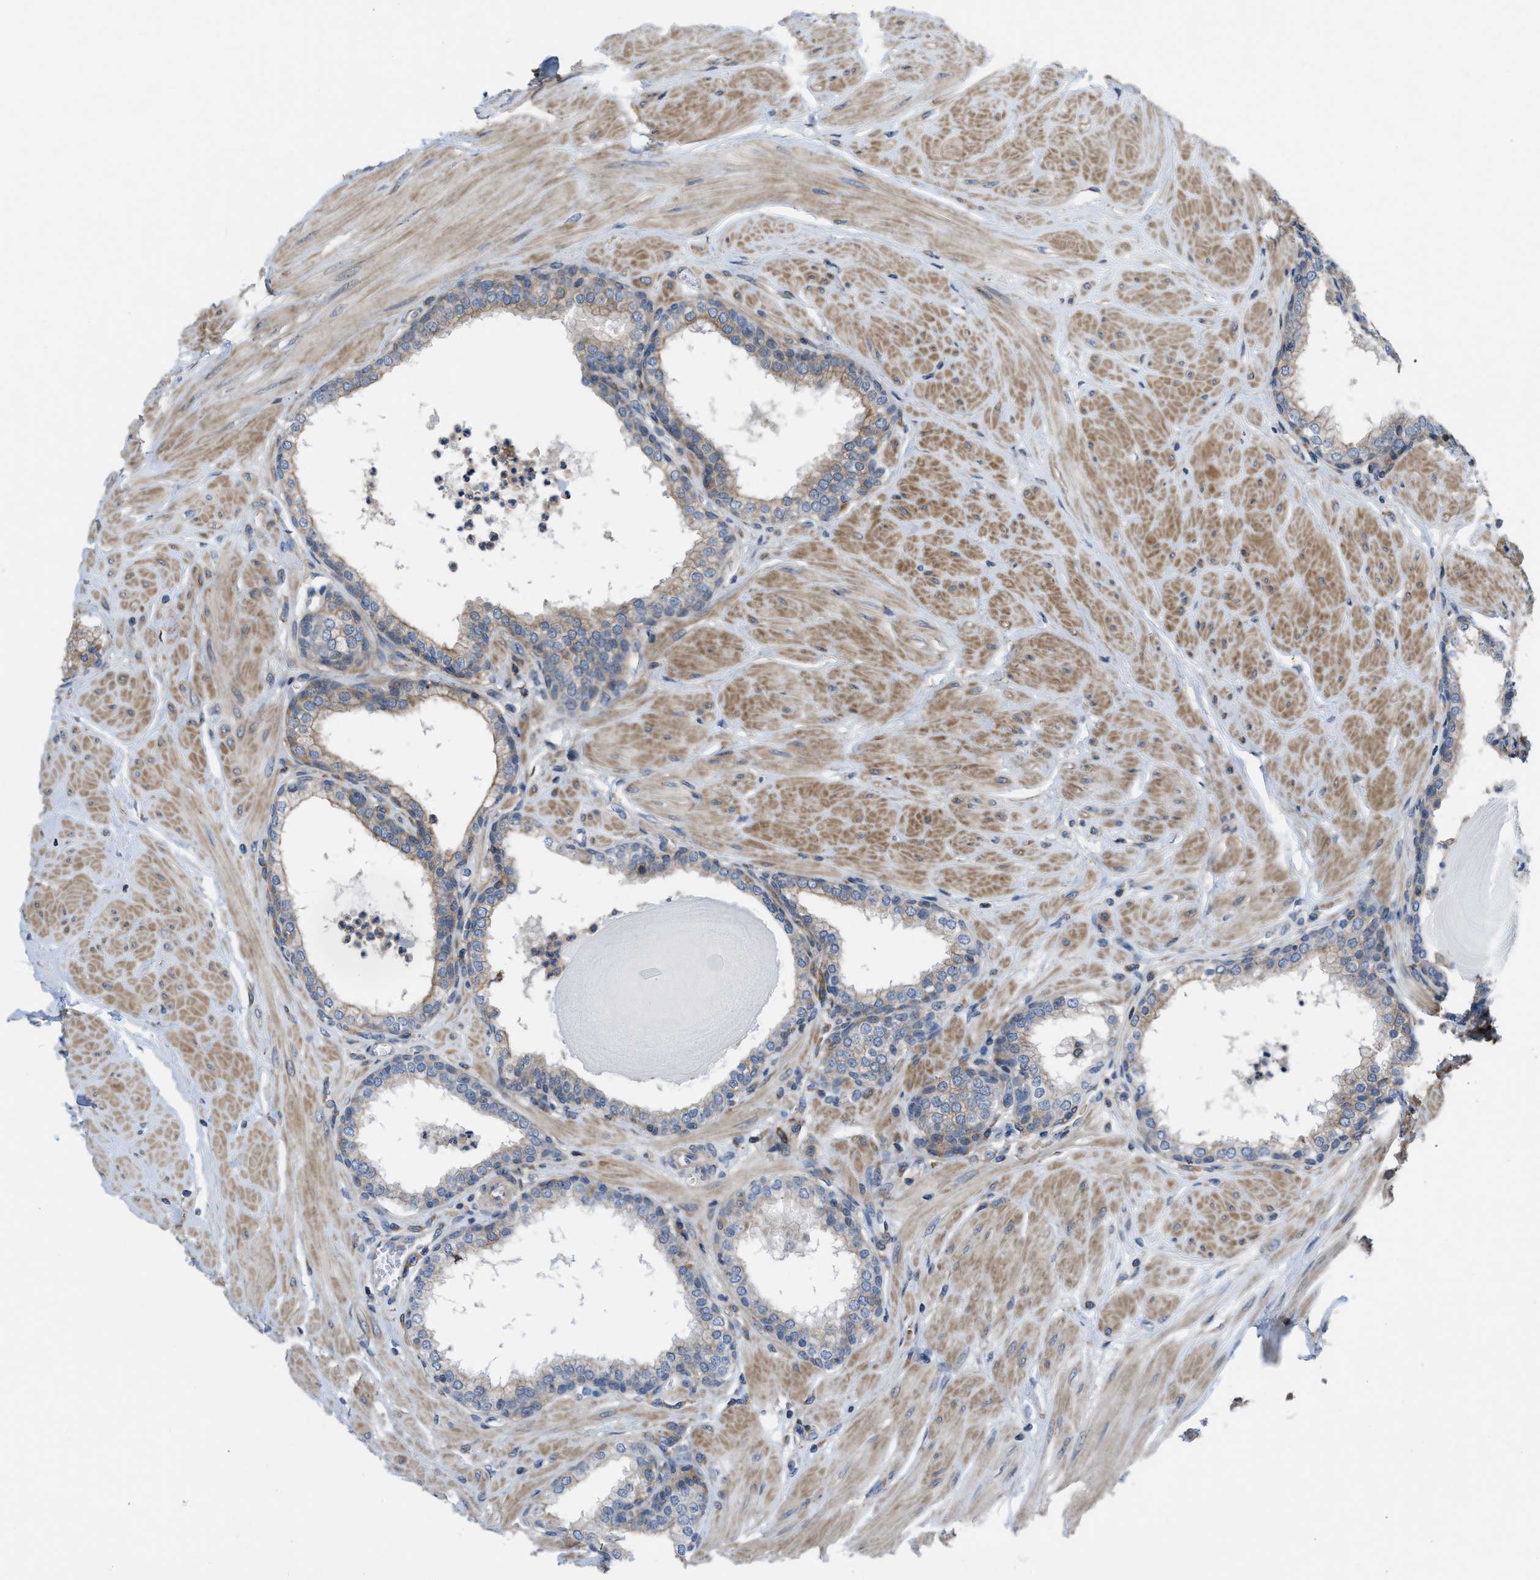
{"staining": {"intensity": "moderate", "quantity": "25%-75%", "location": "cytoplasmic/membranous"}, "tissue": "prostate", "cell_type": "Glandular cells", "image_type": "normal", "snomed": [{"axis": "morphology", "description": "Normal tissue, NOS"}, {"axis": "topography", "description": "Prostate"}], "caption": "Prostate stained for a protein (brown) displays moderate cytoplasmic/membranous positive staining in about 25%-75% of glandular cells.", "gene": "MYO18A", "patient": {"sex": "male", "age": 51}}